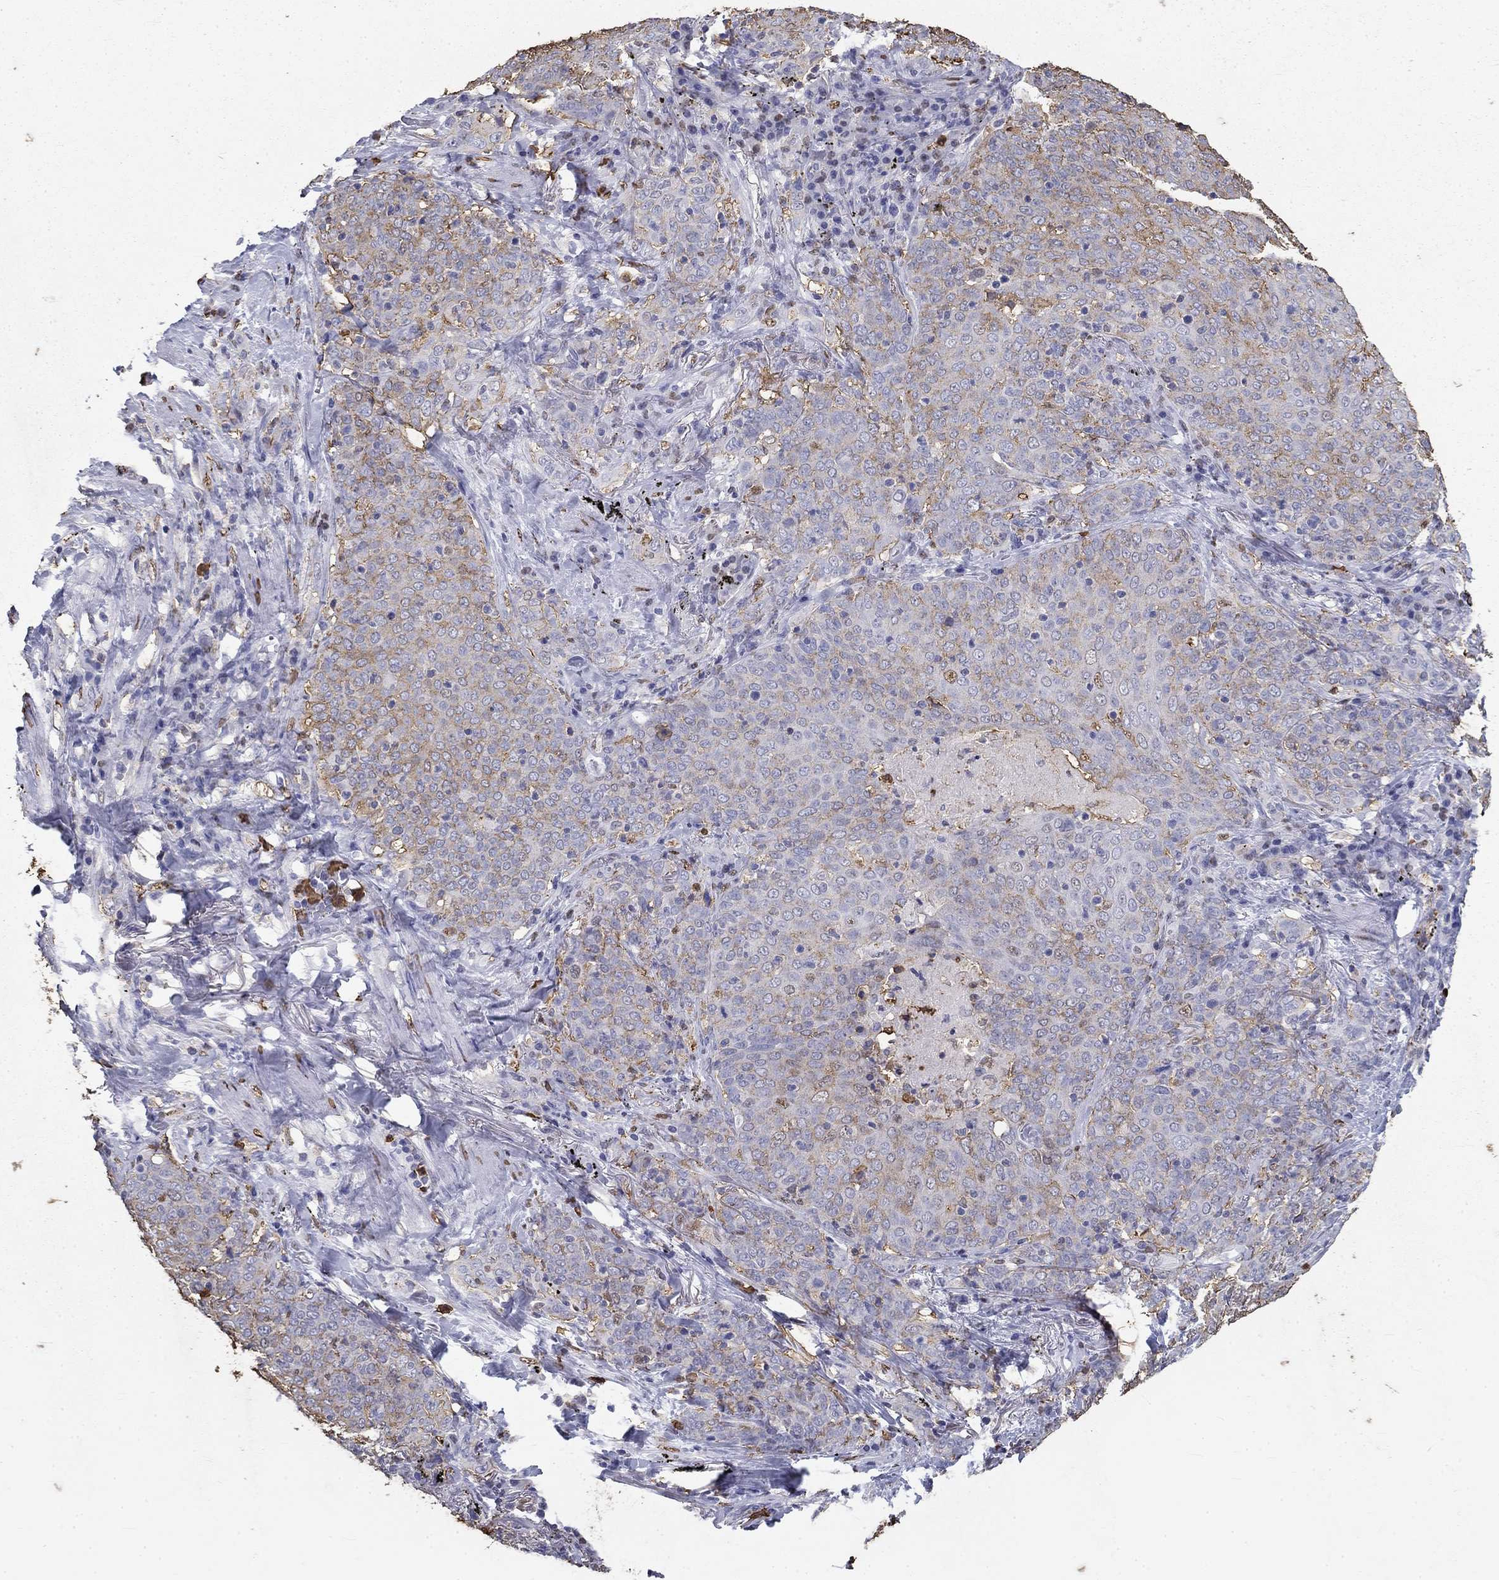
{"staining": {"intensity": "moderate", "quantity": "<25%", "location": "cytoplasmic/membranous"}, "tissue": "lung cancer", "cell_type": "Tumor cells", "image_type": "cancer", "snomed": [{"axis": "morphology", "description": "Squamous cell carcinoma, NOS"}, {"axis": "topography", "description": "Lung"}], "caption": "Immunohistochemical staining of human lung cancer reveals low levels of moderate cytoplasmic/membranous positivity in approximately <25% of tumor cells.", "gene": "IGSF8", "patient": {"sex": "male", "age": 82}}